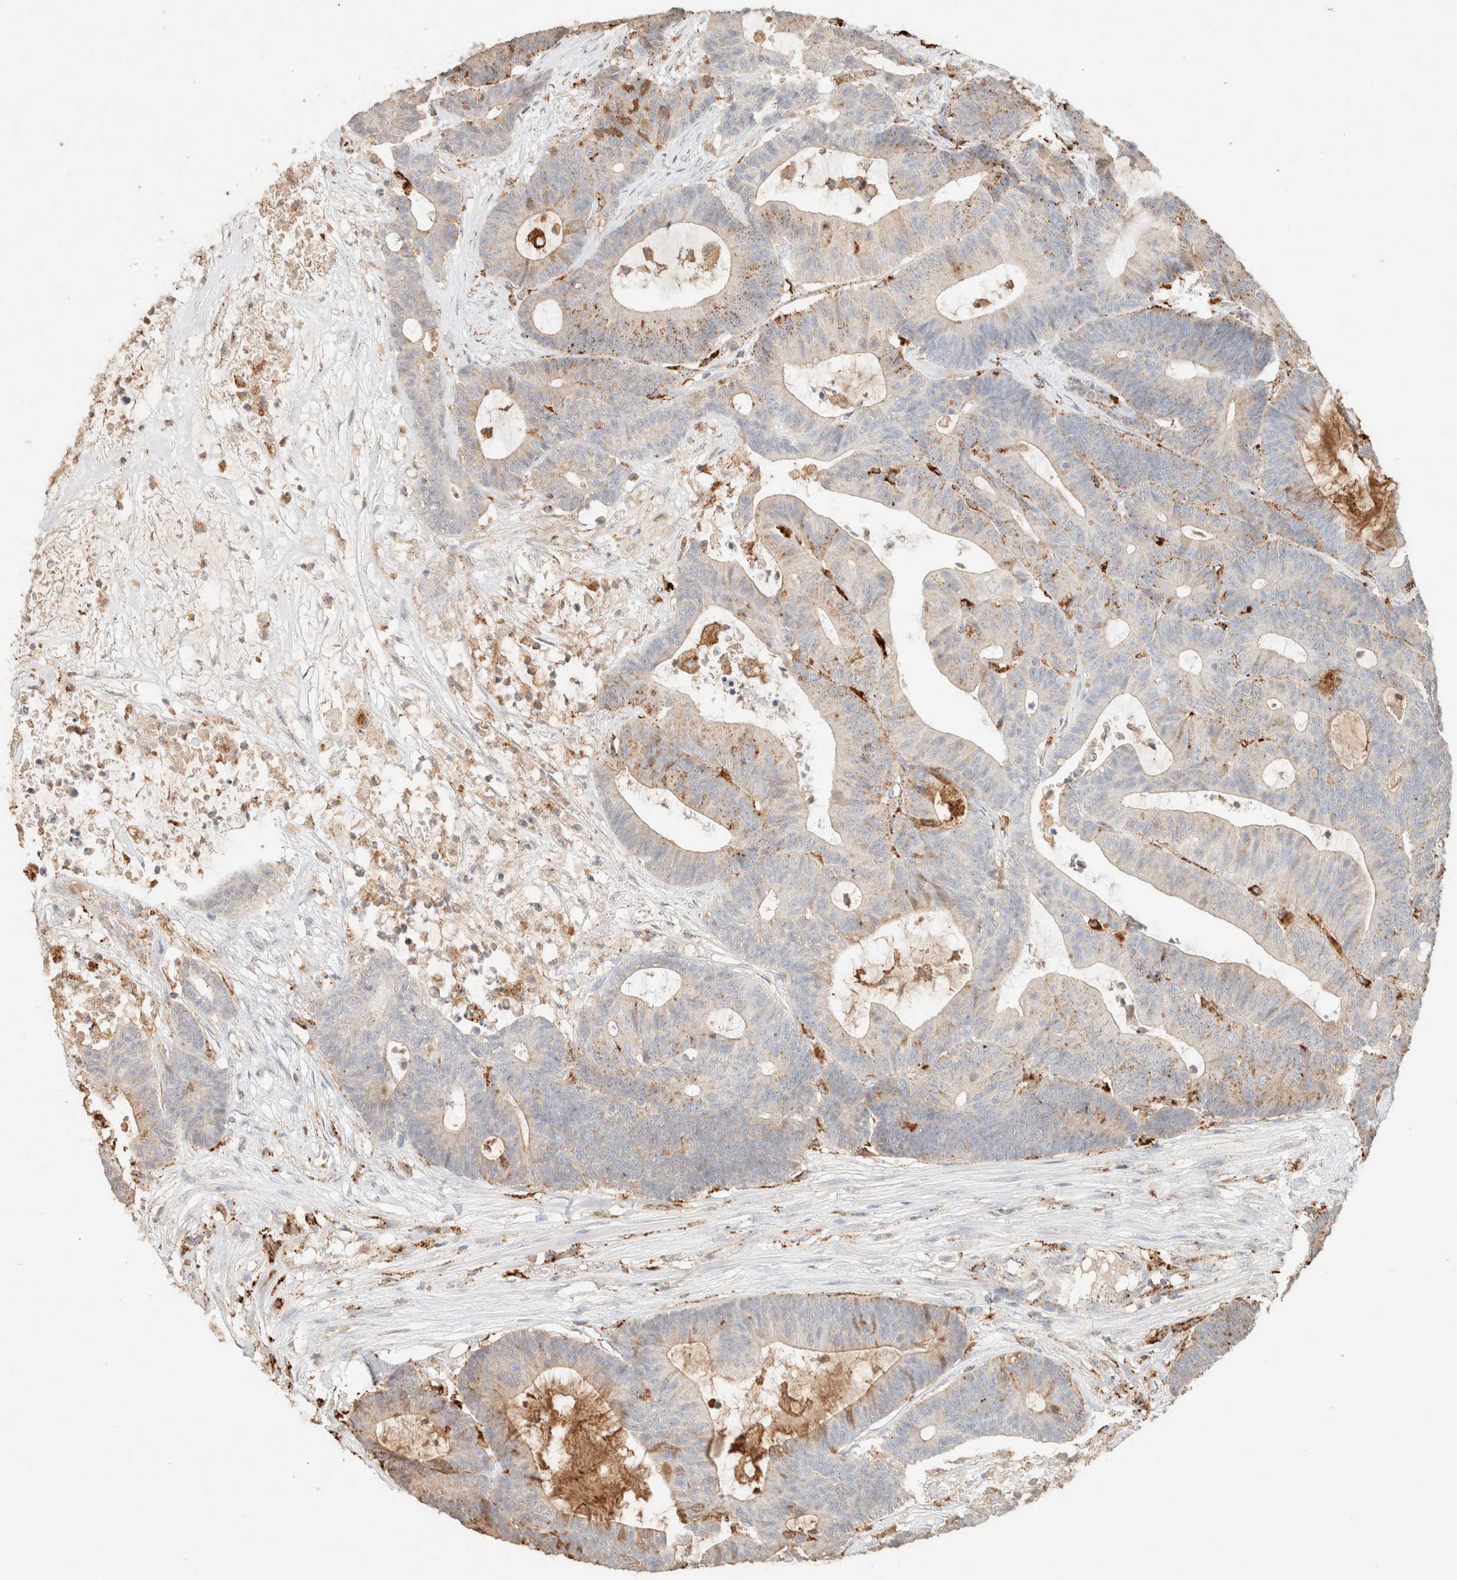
{"staining": {"intensity": "moderate", "quantity": "<25%", "location": "cytoplasmic/membranous"}, "tissue": "colorectal cancer", "cell_type": "Tumor cells", "image_type": "cancer", "snomed": [{"axis": "morphology", "description": "Adenocarcinoma, NOS"}, {"axis": "topography", "description": "Colon"}], "caption": "Colorectal cancer (adenocarcinoma) stained for a protein shows moderate cytoplasmic/membranous positivity in tumor cells. (IHC, brightfield microscopy, high magnification).", "gene": "CTSC", "patient": {"sex": "female", "age": 84}}